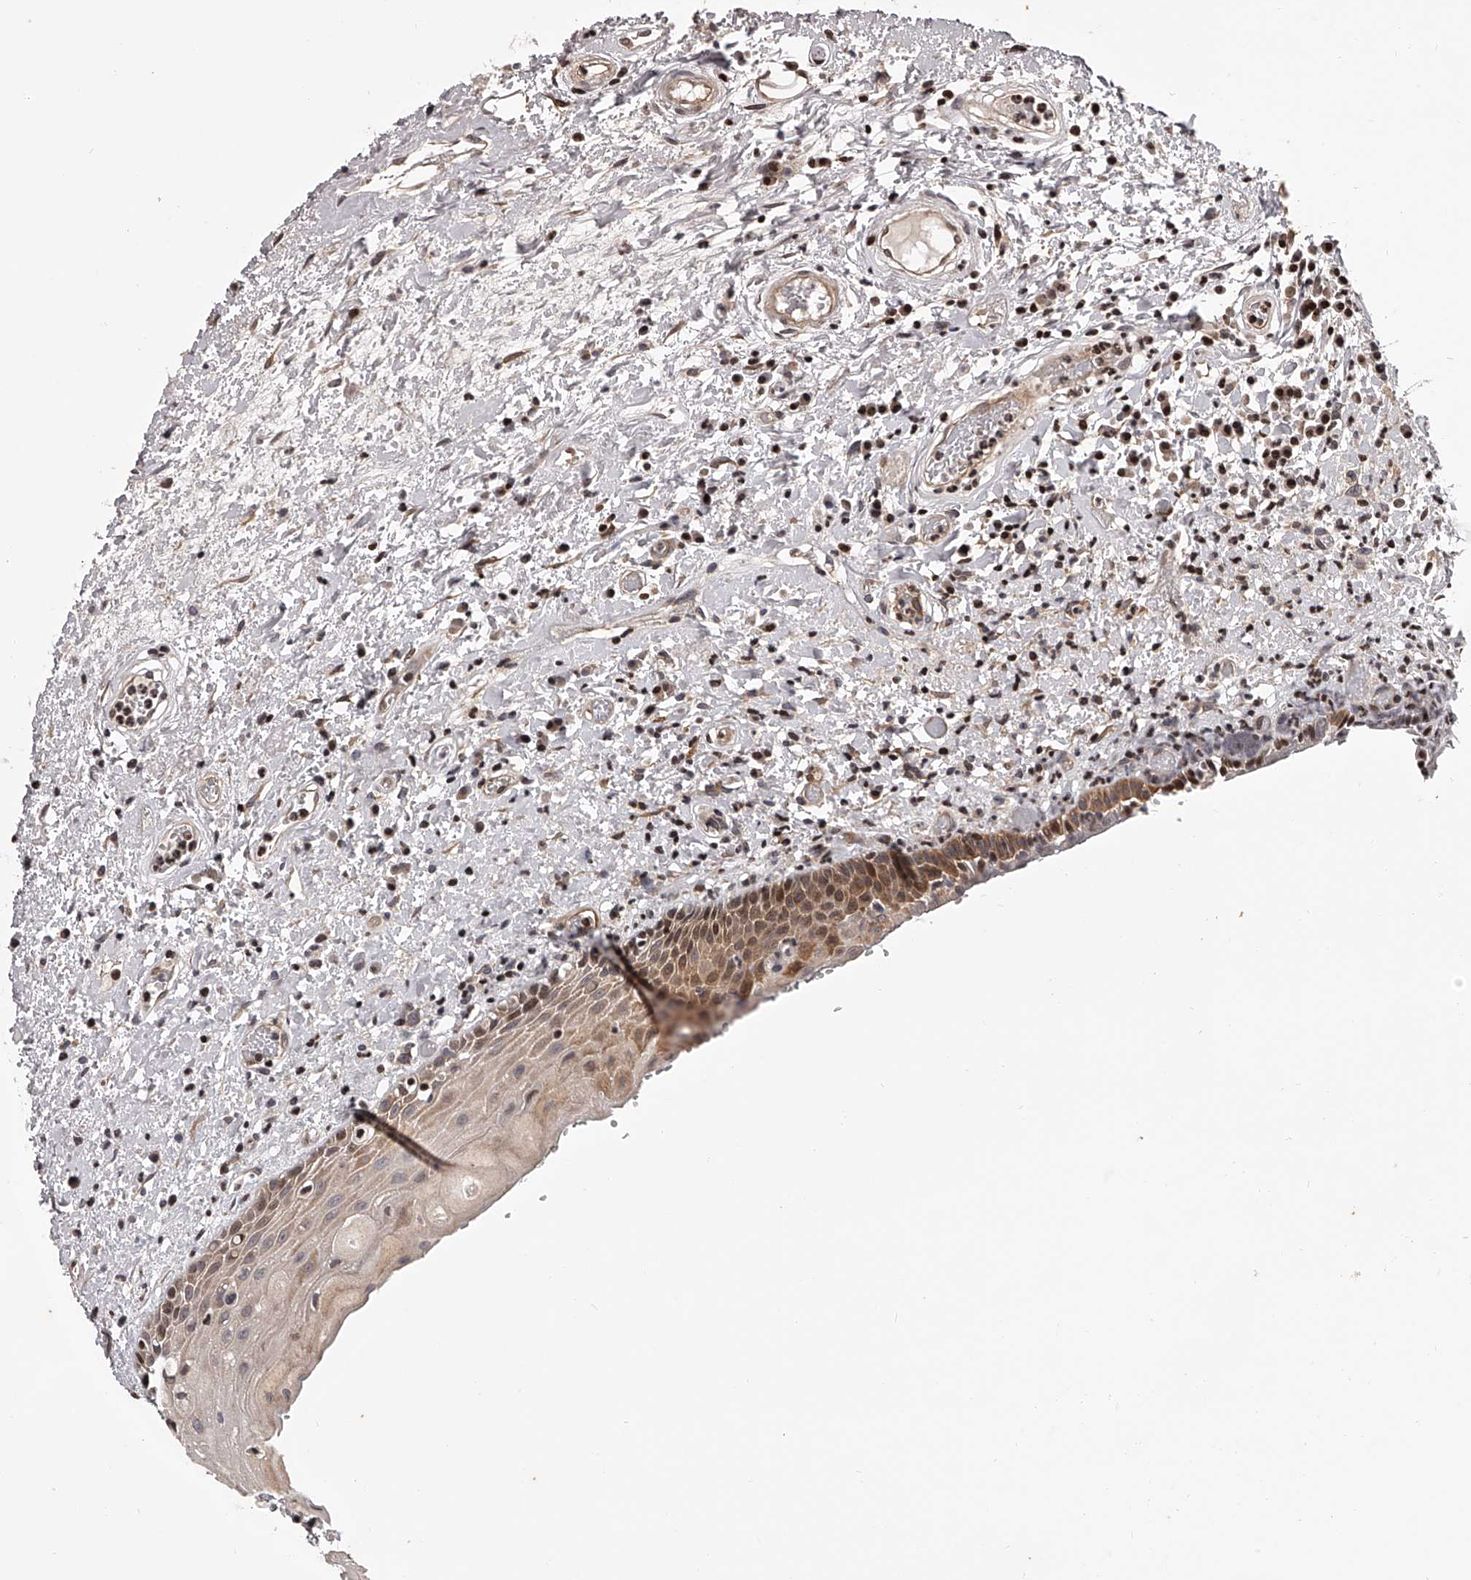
{"staining": {"intensity": "moderate", "quantity": "25%-75%", "location": "cytoplasmic/membranous,nuclear"}, "tissue": "oral mucosa", "cell_type": "Squamous epithelial cells", "image_type": "normal", "snomed": [{"axis": "morphology", "description": "Normal tissue, NOS"}, {"axis": "topography", "description": "Oral tissue"}], "caption": "Unremarkable oral mucosa displays moderate cytoplasmic/membranous,nuclear staining in approximately 25%-75% of squamous epithelial cells, visualized by immunohistochemistry. The staining is performed using DAB brown chromogen to label protein expression. The nuclei are counter-stained blue using hematoxylin.", "gene": "PFDN2", "patient": {"sex": "female", "age": 76}}